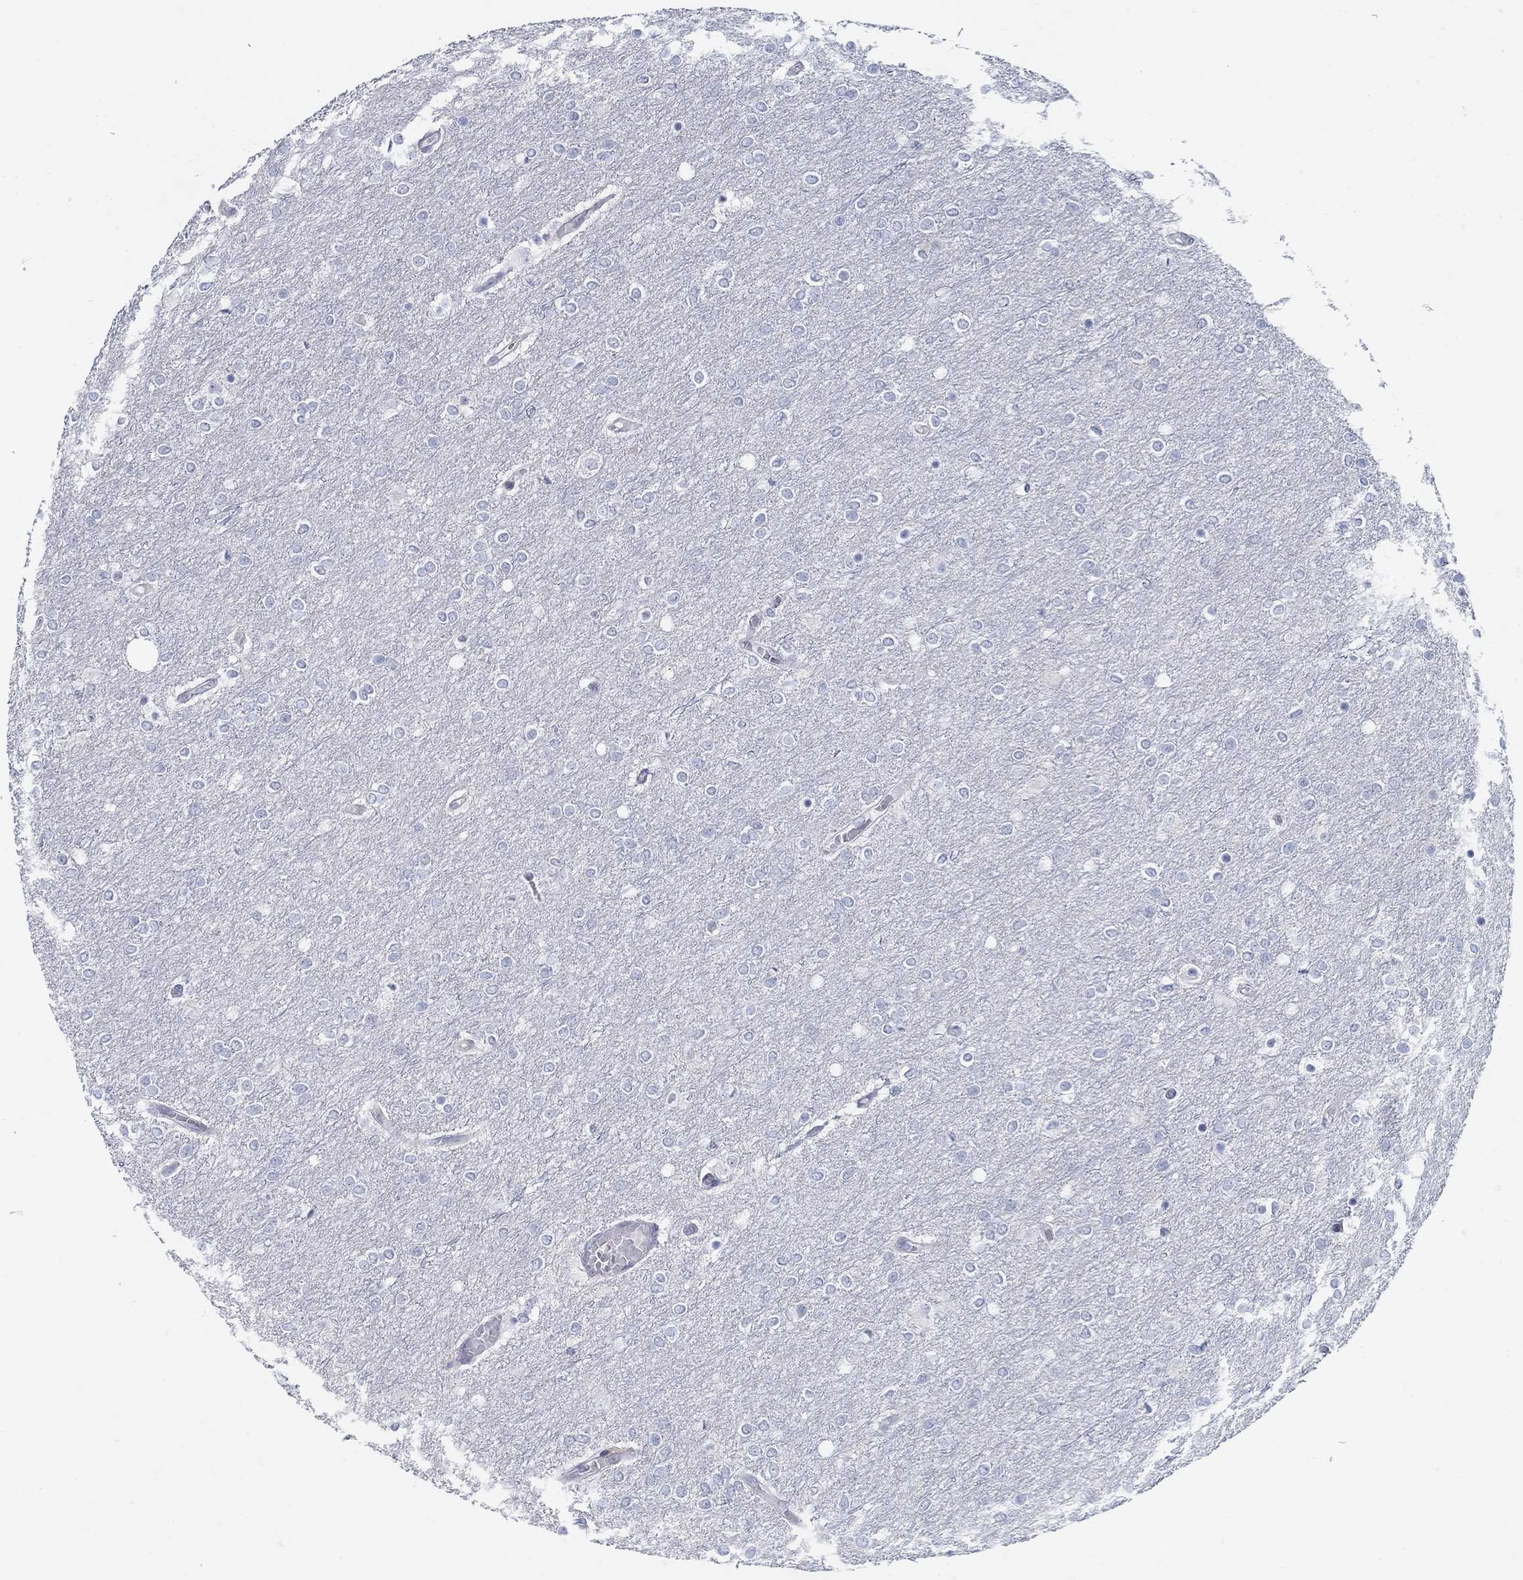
{"staining": {"intensity": "negative", "quantity": "none", "location": "none"}, "tissue": "glioma", "cell_type": "Tumor cells", "image_type": "cancer", "snomed": [{"axis": "morphology", "description": "Glioma, malignant, High grade"}, {"axis": "topography", "description": "Brain"}], "caption": "Tumor cells show no significant protein positivity in glioma. (DAB immunohistochemistry (IHC), high magnification).", "gene": "ANO7", "patient": {"sex": "female", "age": 61}}